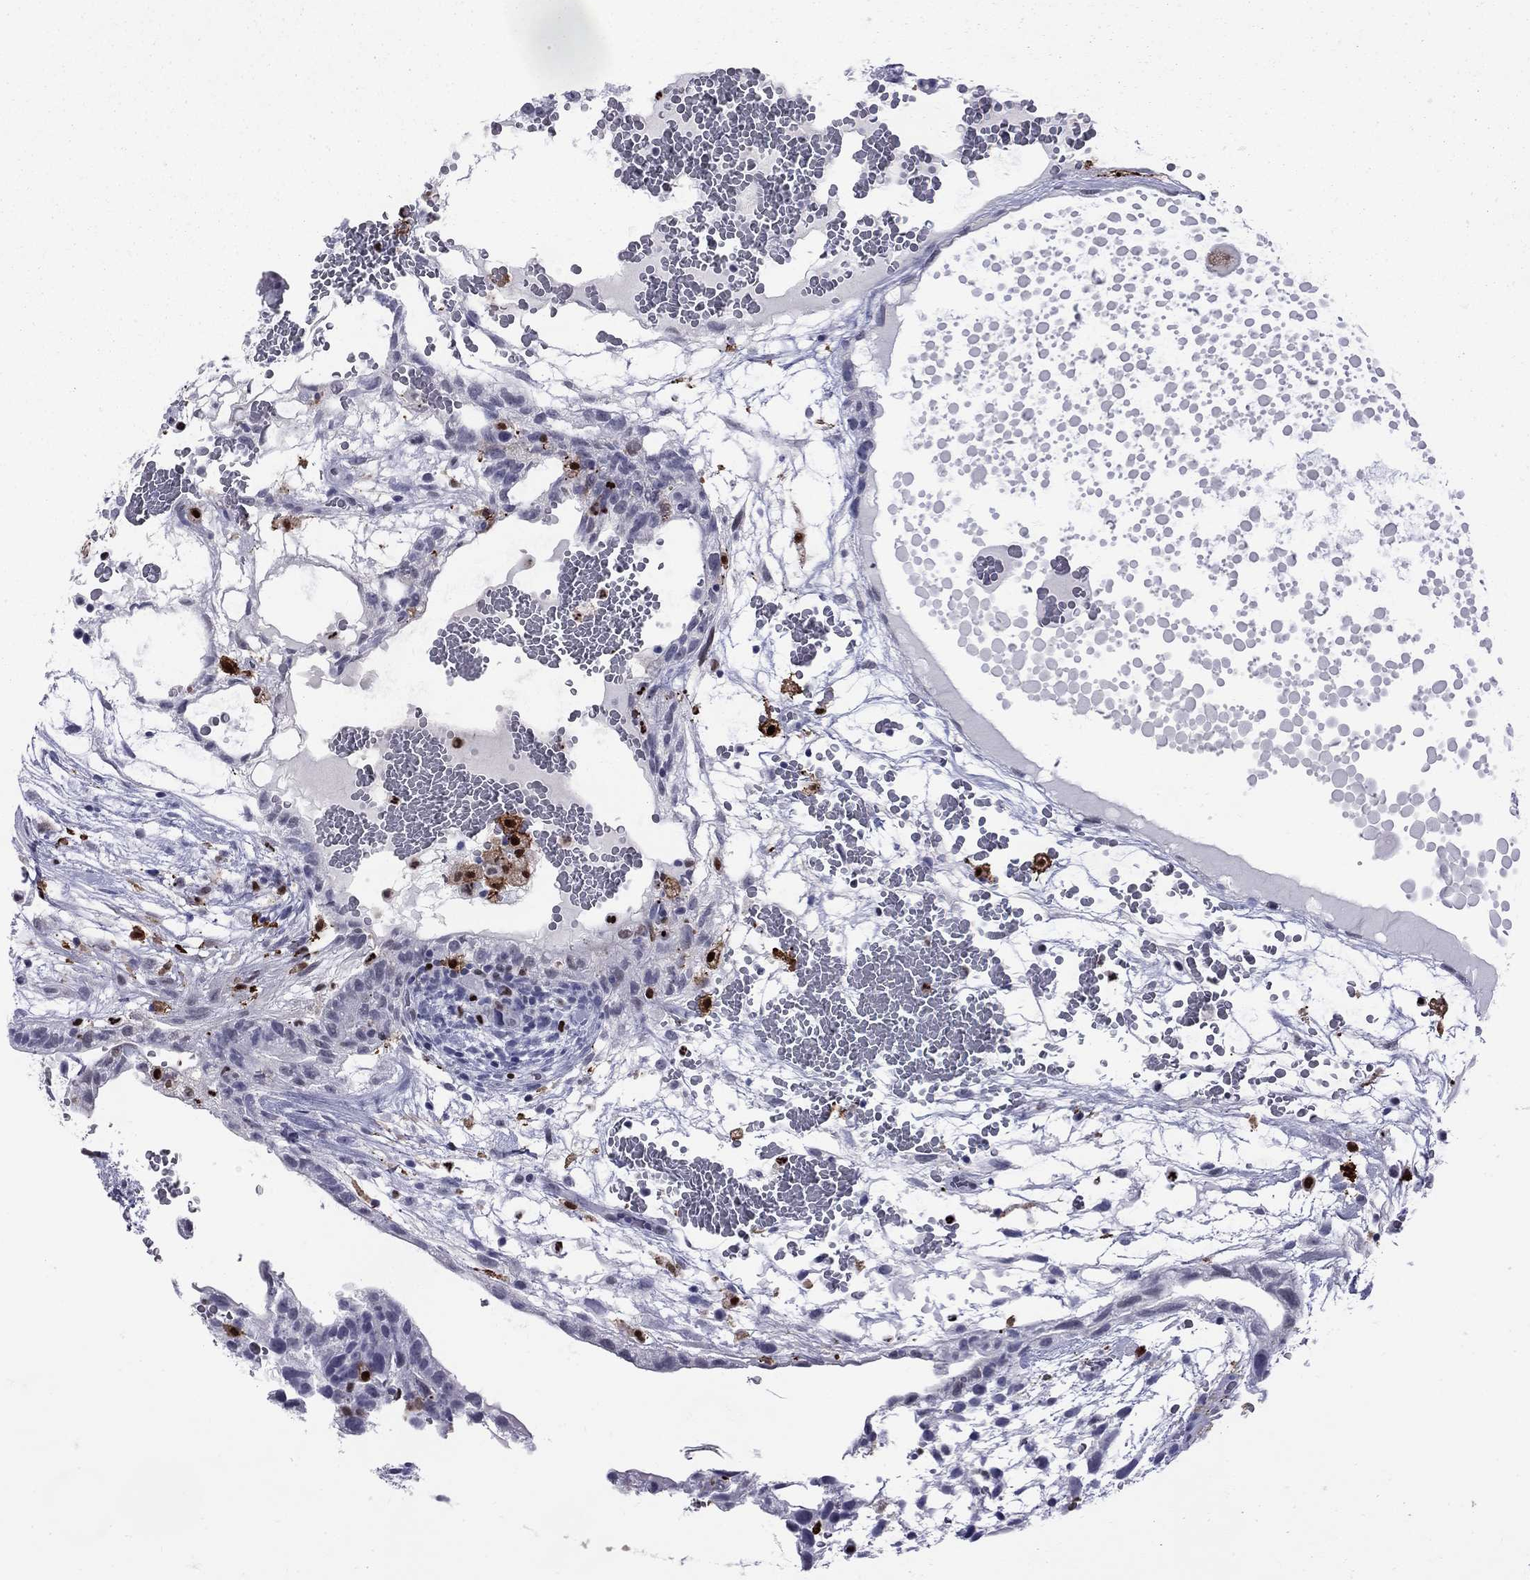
{"staining": {"intensity": "negative", "quantity": "none", "location": "none"}, "tissue": "testis cancer", "cell_type": "Tumor cells", "image_type": "cancer", "snomed": [{"axis": "morphology", "description": "Normal tissue, NOS"}, {"axis": "morphology", "description": "Carcinoma, Embryonal, NOS"}, {"axis": "topography", "description": "Testis"}], "caption": "Immunohistochemistry (IHC) image of human embryonal carcinoma (testis) stained for a protein (brown), which shows no positivity in tumor cells.", "gene": "PCGF3", "patient": {"sex": "male", "age": 32}}